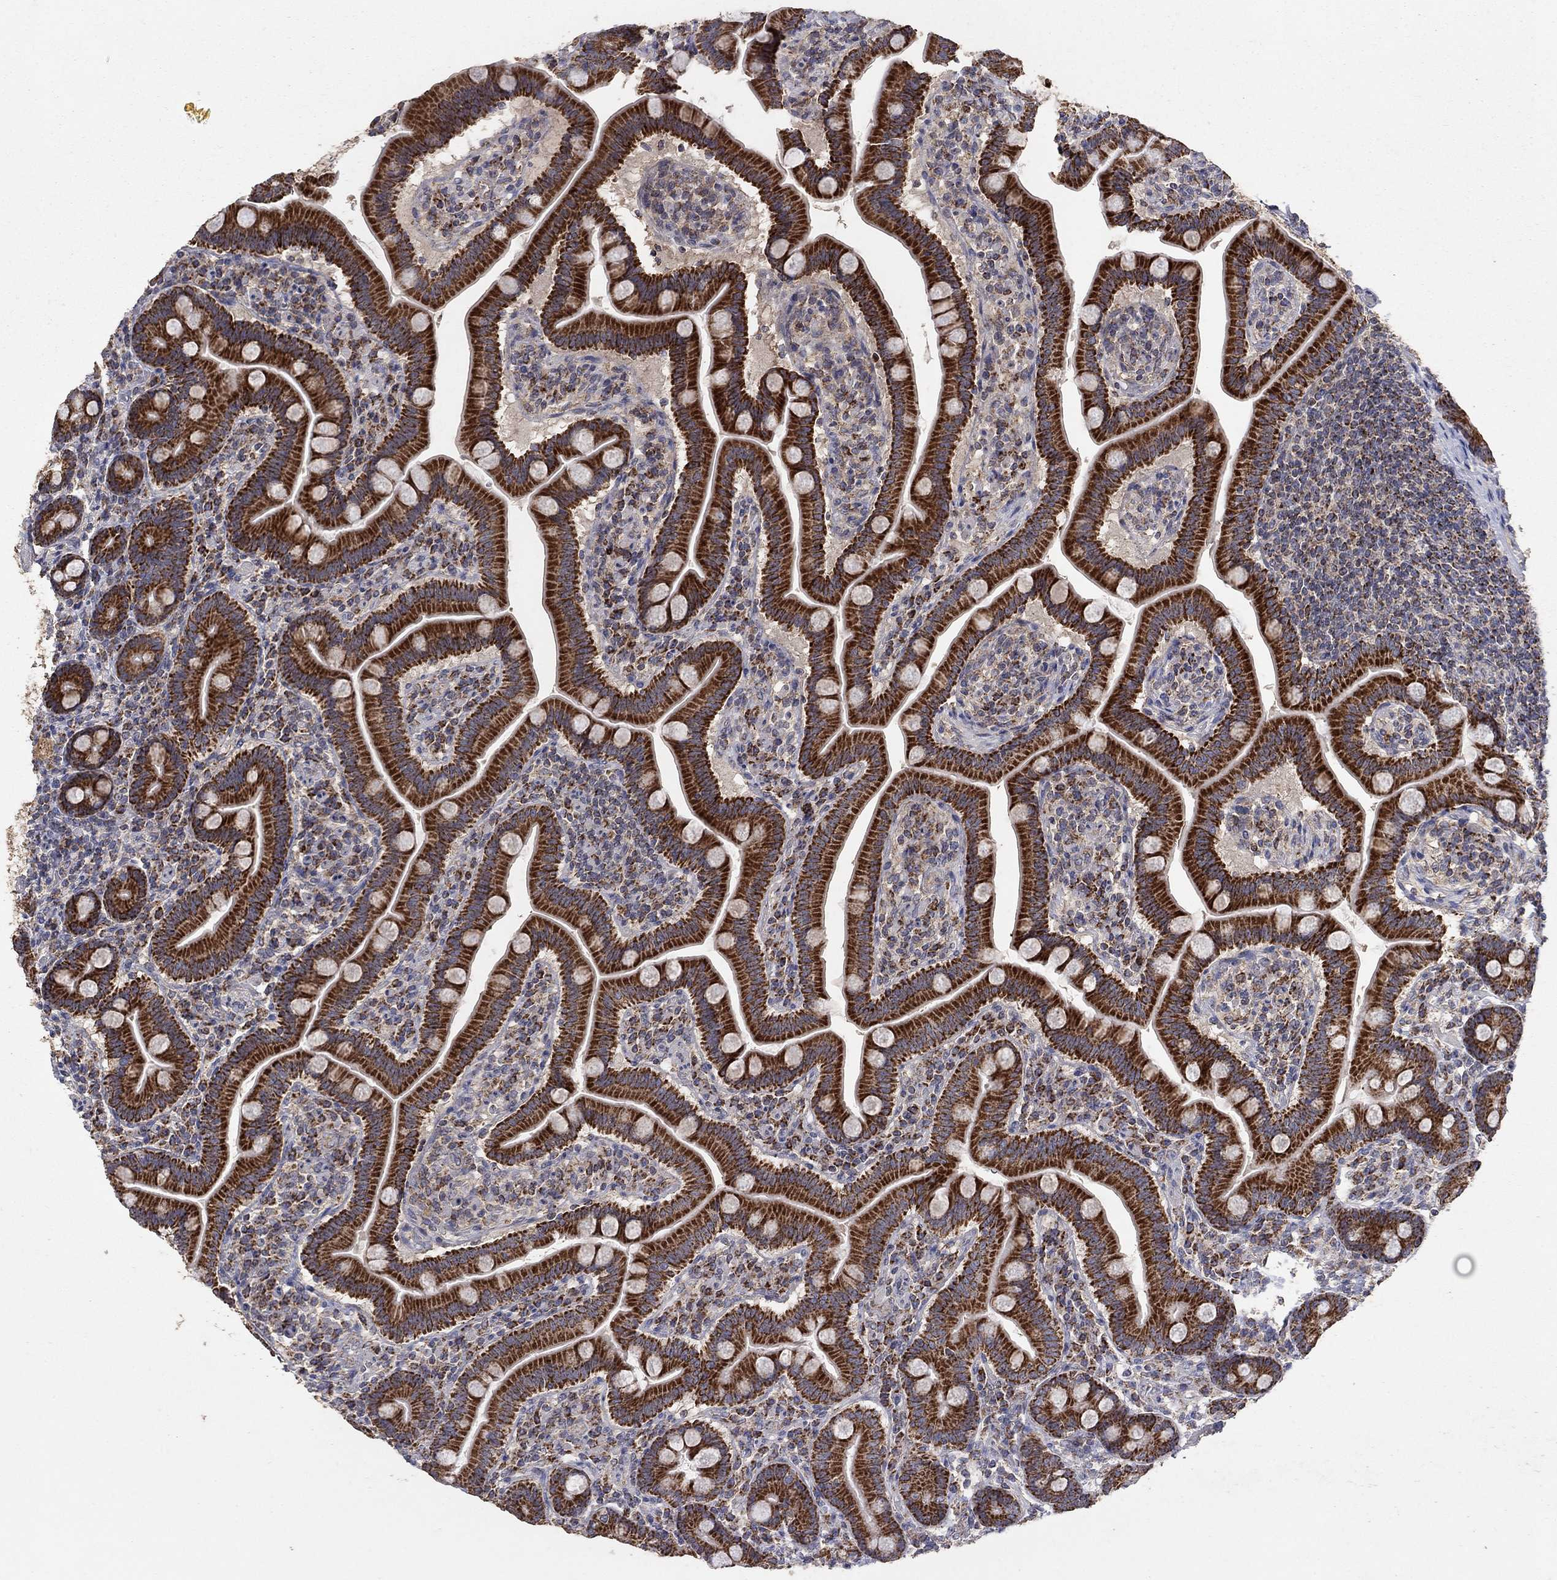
{"staining": {"intensity": "strong", "quantity": ">75%", "location": "cytoplasmic/membranous"}, "tissue": "small intestine", "cell_type": "Glandular cells", "image_type": "normal", "snomed": [{"axis": "morphology", "description": "Normal tissue, NOS"}, {"axis": "topography", "description": "Small intestine"}], "caption": "DAB (3,3'-diaminobenzidine) immunohistochemical staining of normal human small intestine exhibits strong cytoplasmic/membranous protein expression in about >75% of glandular cells. The staining is performed using DAB (3,3'-diaminobenzidine) brown chromogen to label protein expression. The nuclei are counter-stained blue using hematoxylin.", "gene": "GPSM1", "patient": {"sex": "male", "age": 66}}